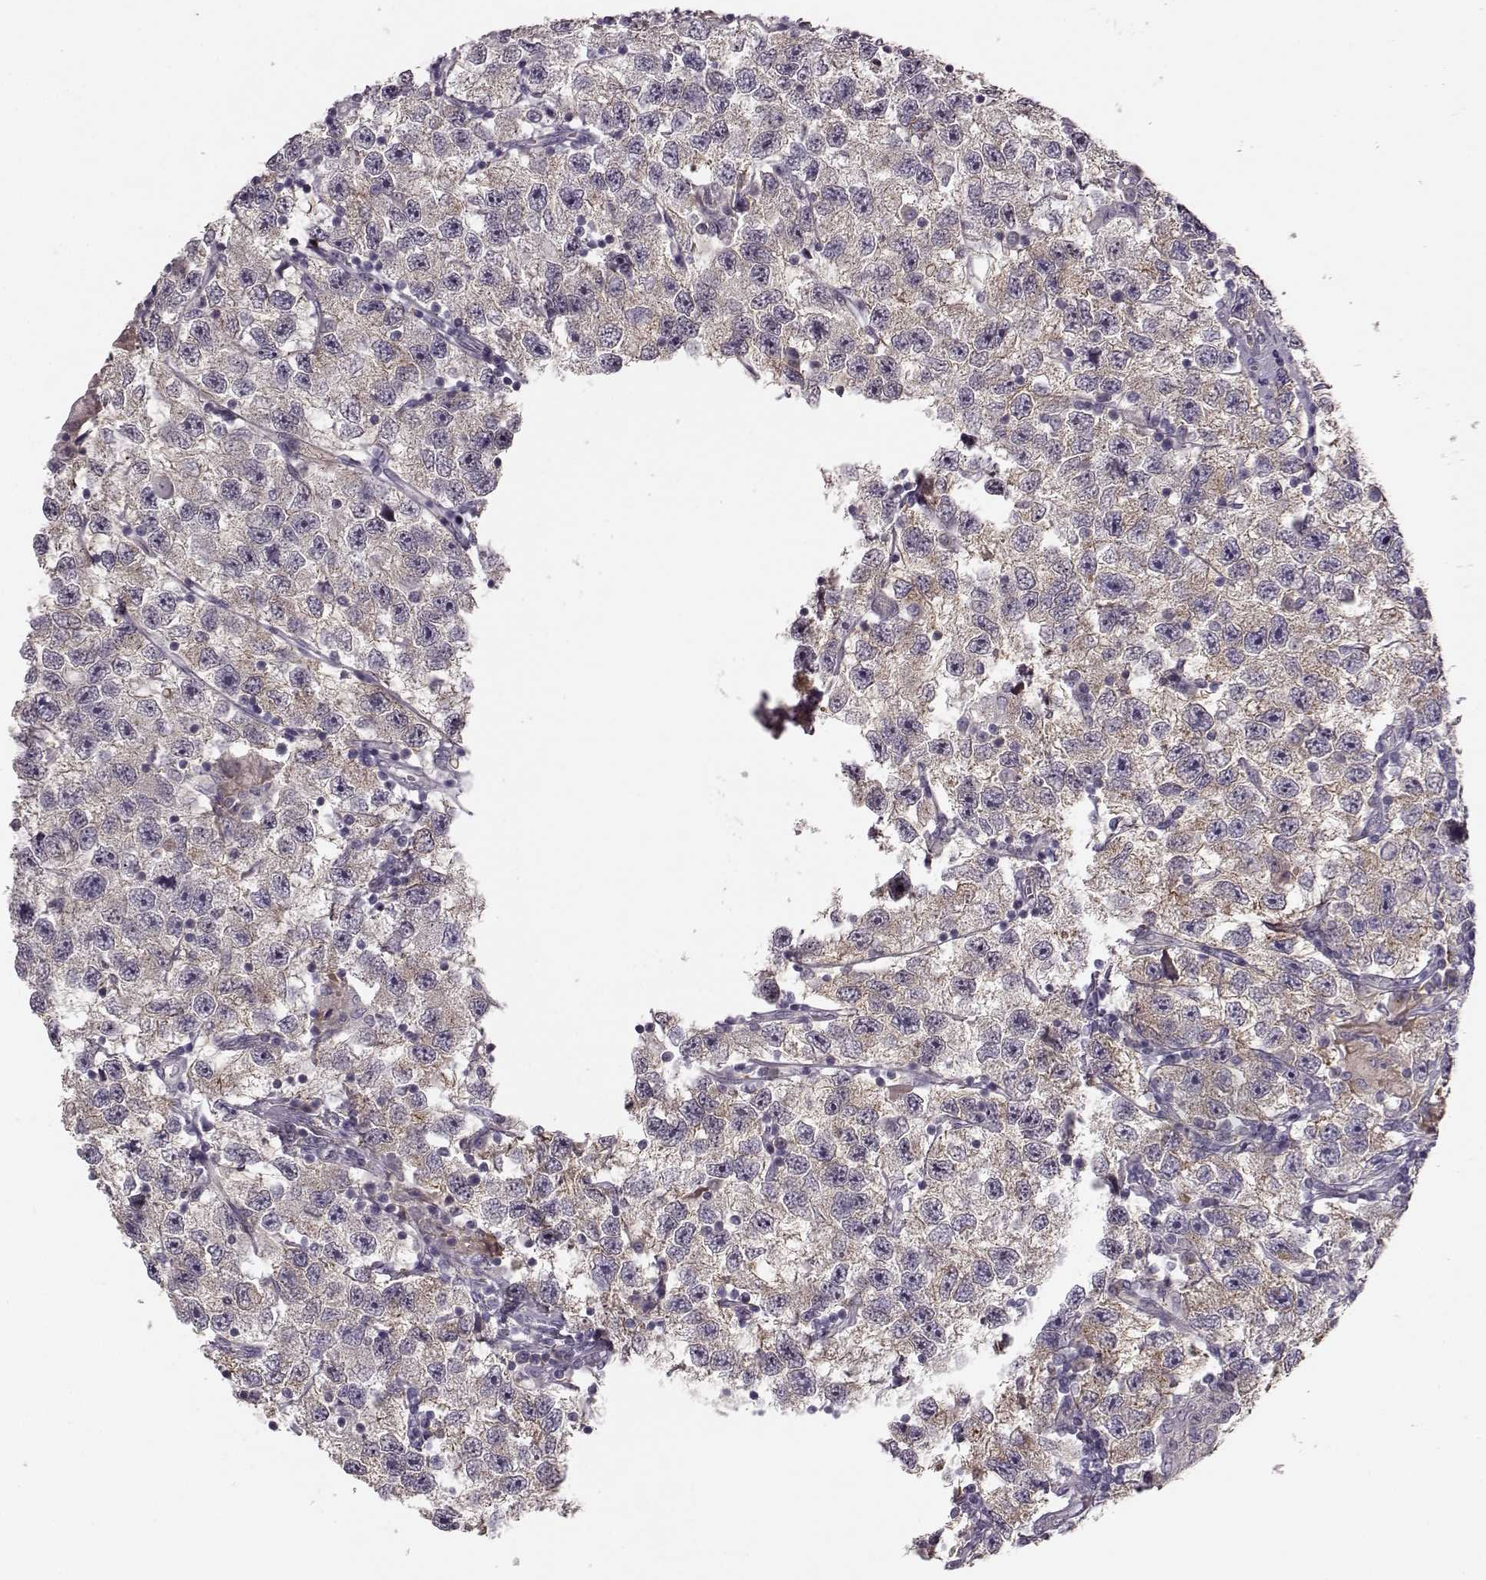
{"staining": {"intensity": "negative", "quantity": "none", "location": "none"}, "tissue": "testis cancer", "cell_type": "Tumor cells", "image_type": "cancer", "snomed": [{"axis": "morphology", "description": "Seminoma, NOS"}, {"axis": "topography", "description": "Testis"}], "caption": "IHC image of testis cancer (seminoma) stained for a protein (brown), which shows no staining in tumor cells.", "gene": "MTR", "patient": {"sex": "male", "age": 26}}